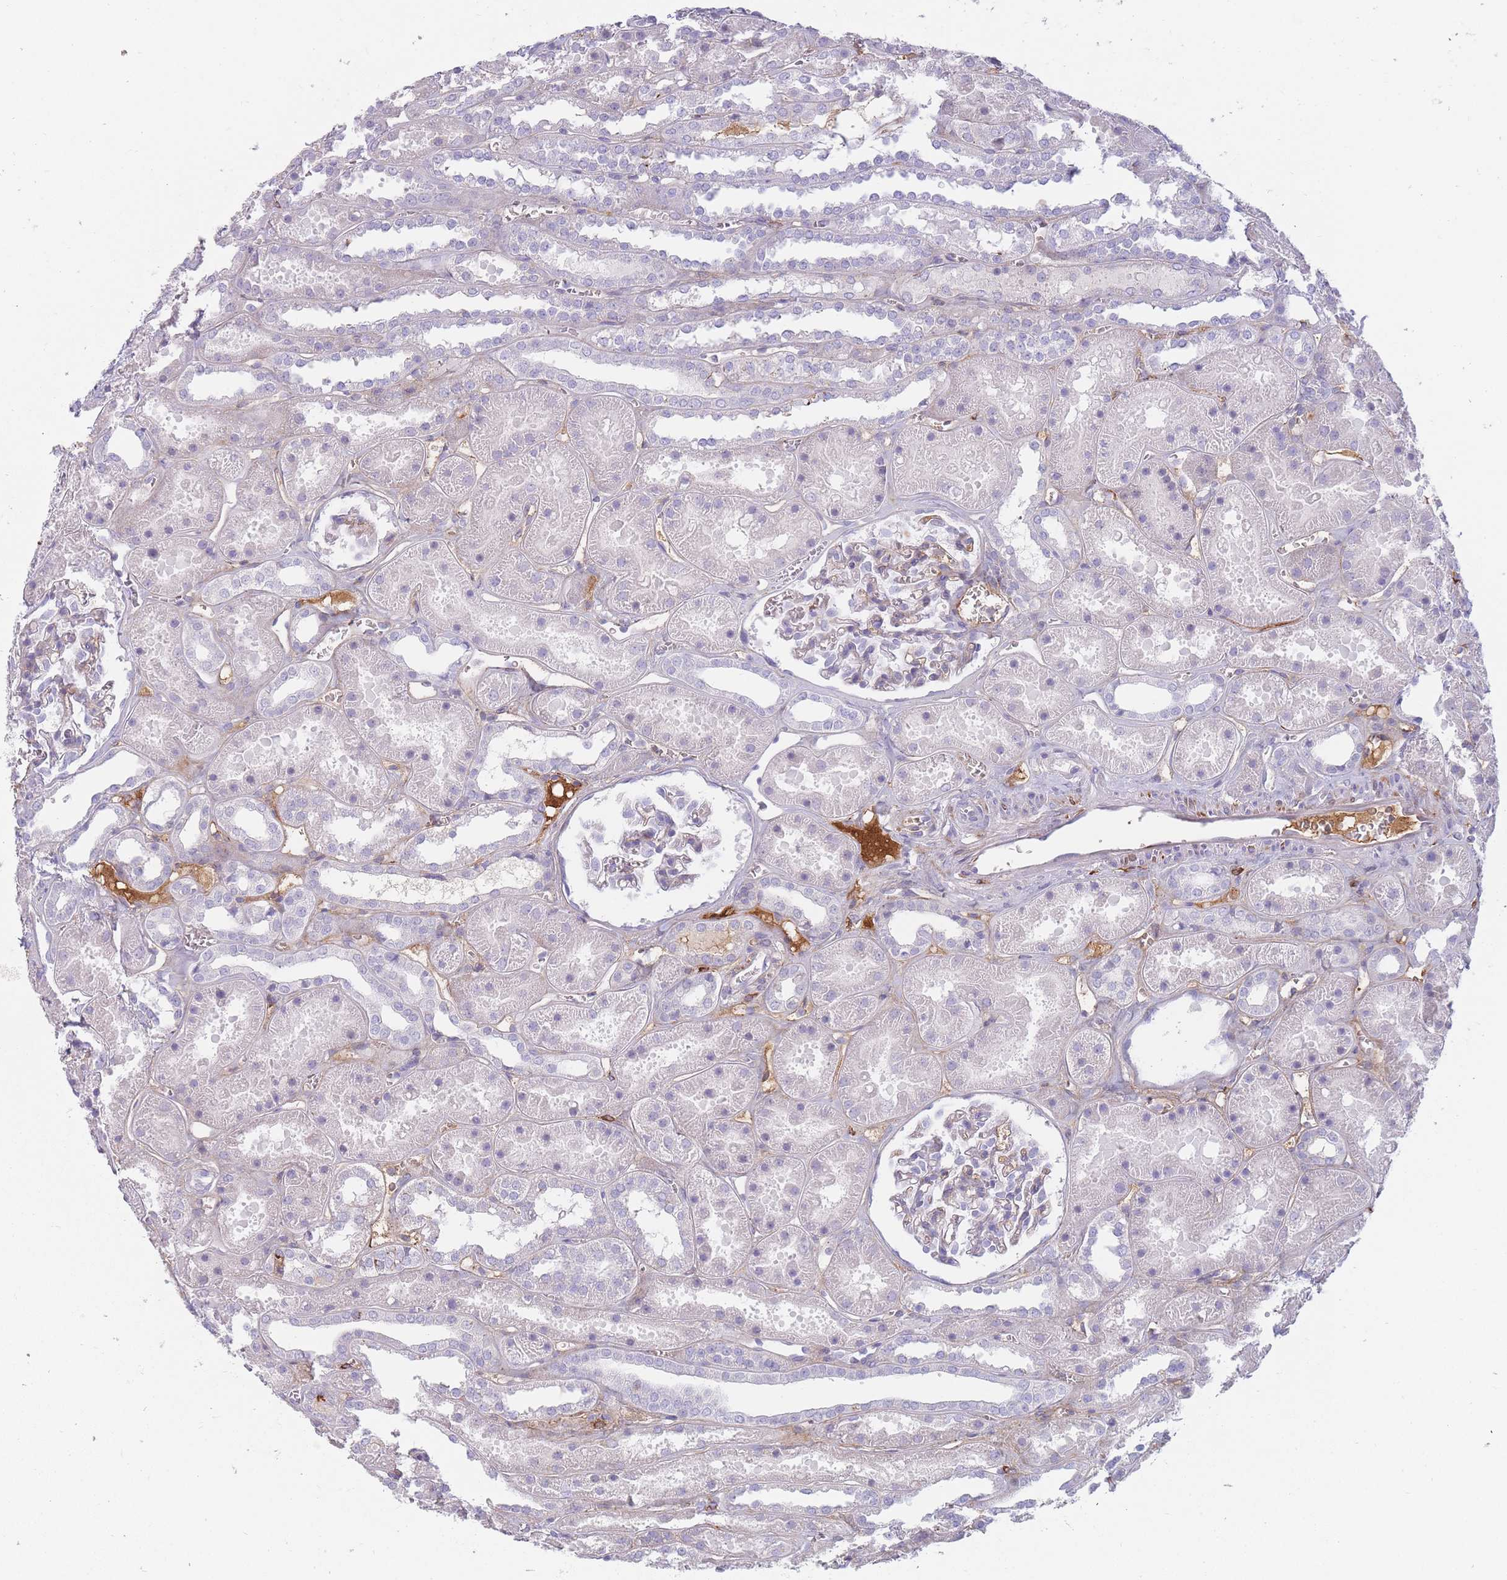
{"staining": {"intensity": "weak", "quantity": "25%-75%", "location": "cytoplasmic/membranous"}, "tissue": "kidney", "cell_type": "Cells in glomeruli", "image_type": "normal", "snomed": [{"axis": "morphology", "description": "Normal tissue, NOS"}, {"axis": "topography", "description": "Kidney"}], "caption": "An image of kidney stained for a protein demonstrates weak cytoplasmic/membranous brown staining in cells in glomeruli.", "gene": "PRG4", "patient": {"sex": "female", "age": 41}}